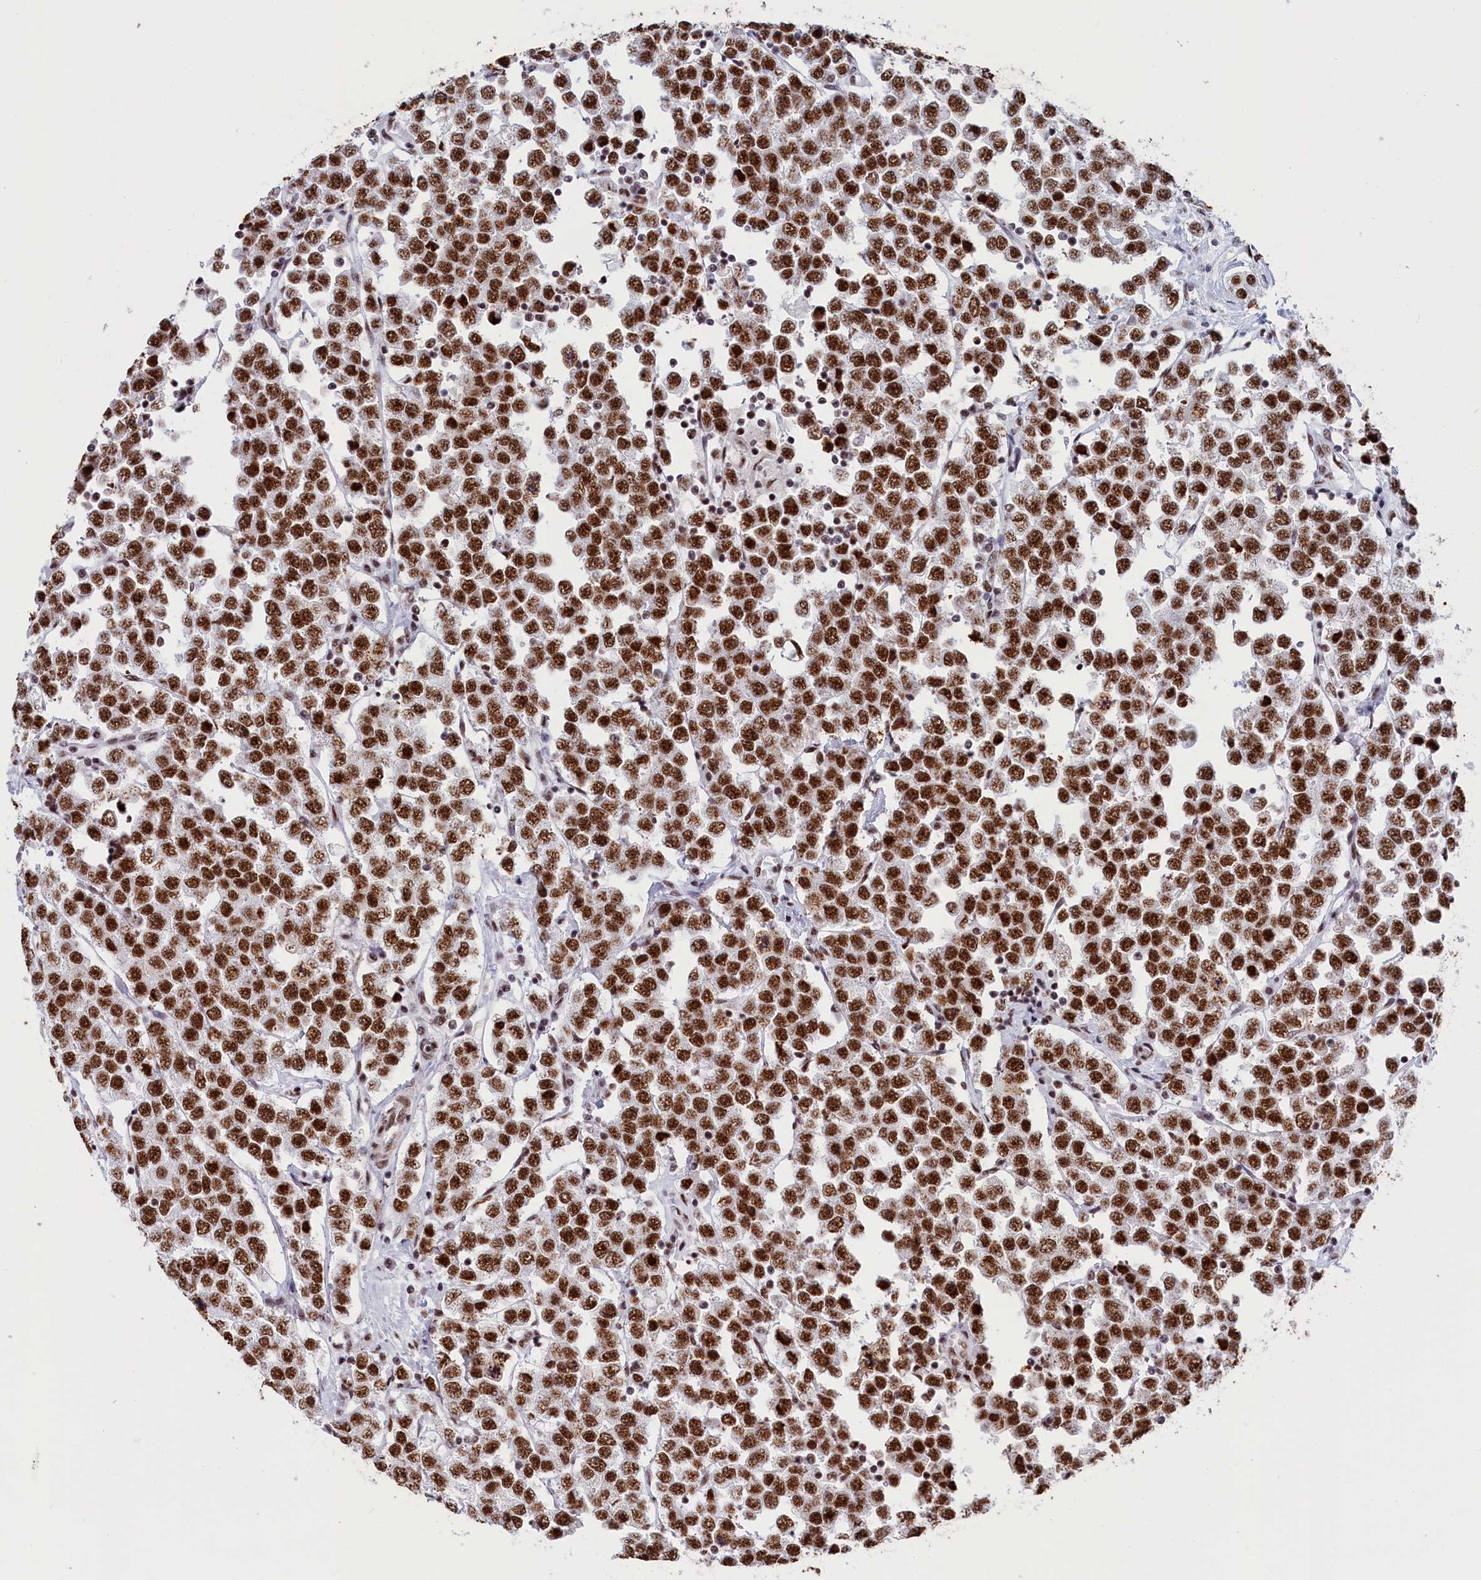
{"staining": {"intensity": "strong", "quantity": ">75%", "location": "nuclear"}, "tissue": "testis cancer", "cell_type": "Tumor cells", "image_type": "cancer", "snomed": [{"axis": "morphology", "description": "Seminoma, NOS"}, {"axis": "topography", "description": "Testis"}], "caption": "Seminoma (testis) stained for a protein (brown) demonstrates strong nuclear positive staining in approximately >75% of tumor cells.", "gene": "SNRNP70", "patient": {"sex": "male", "age": 28}}